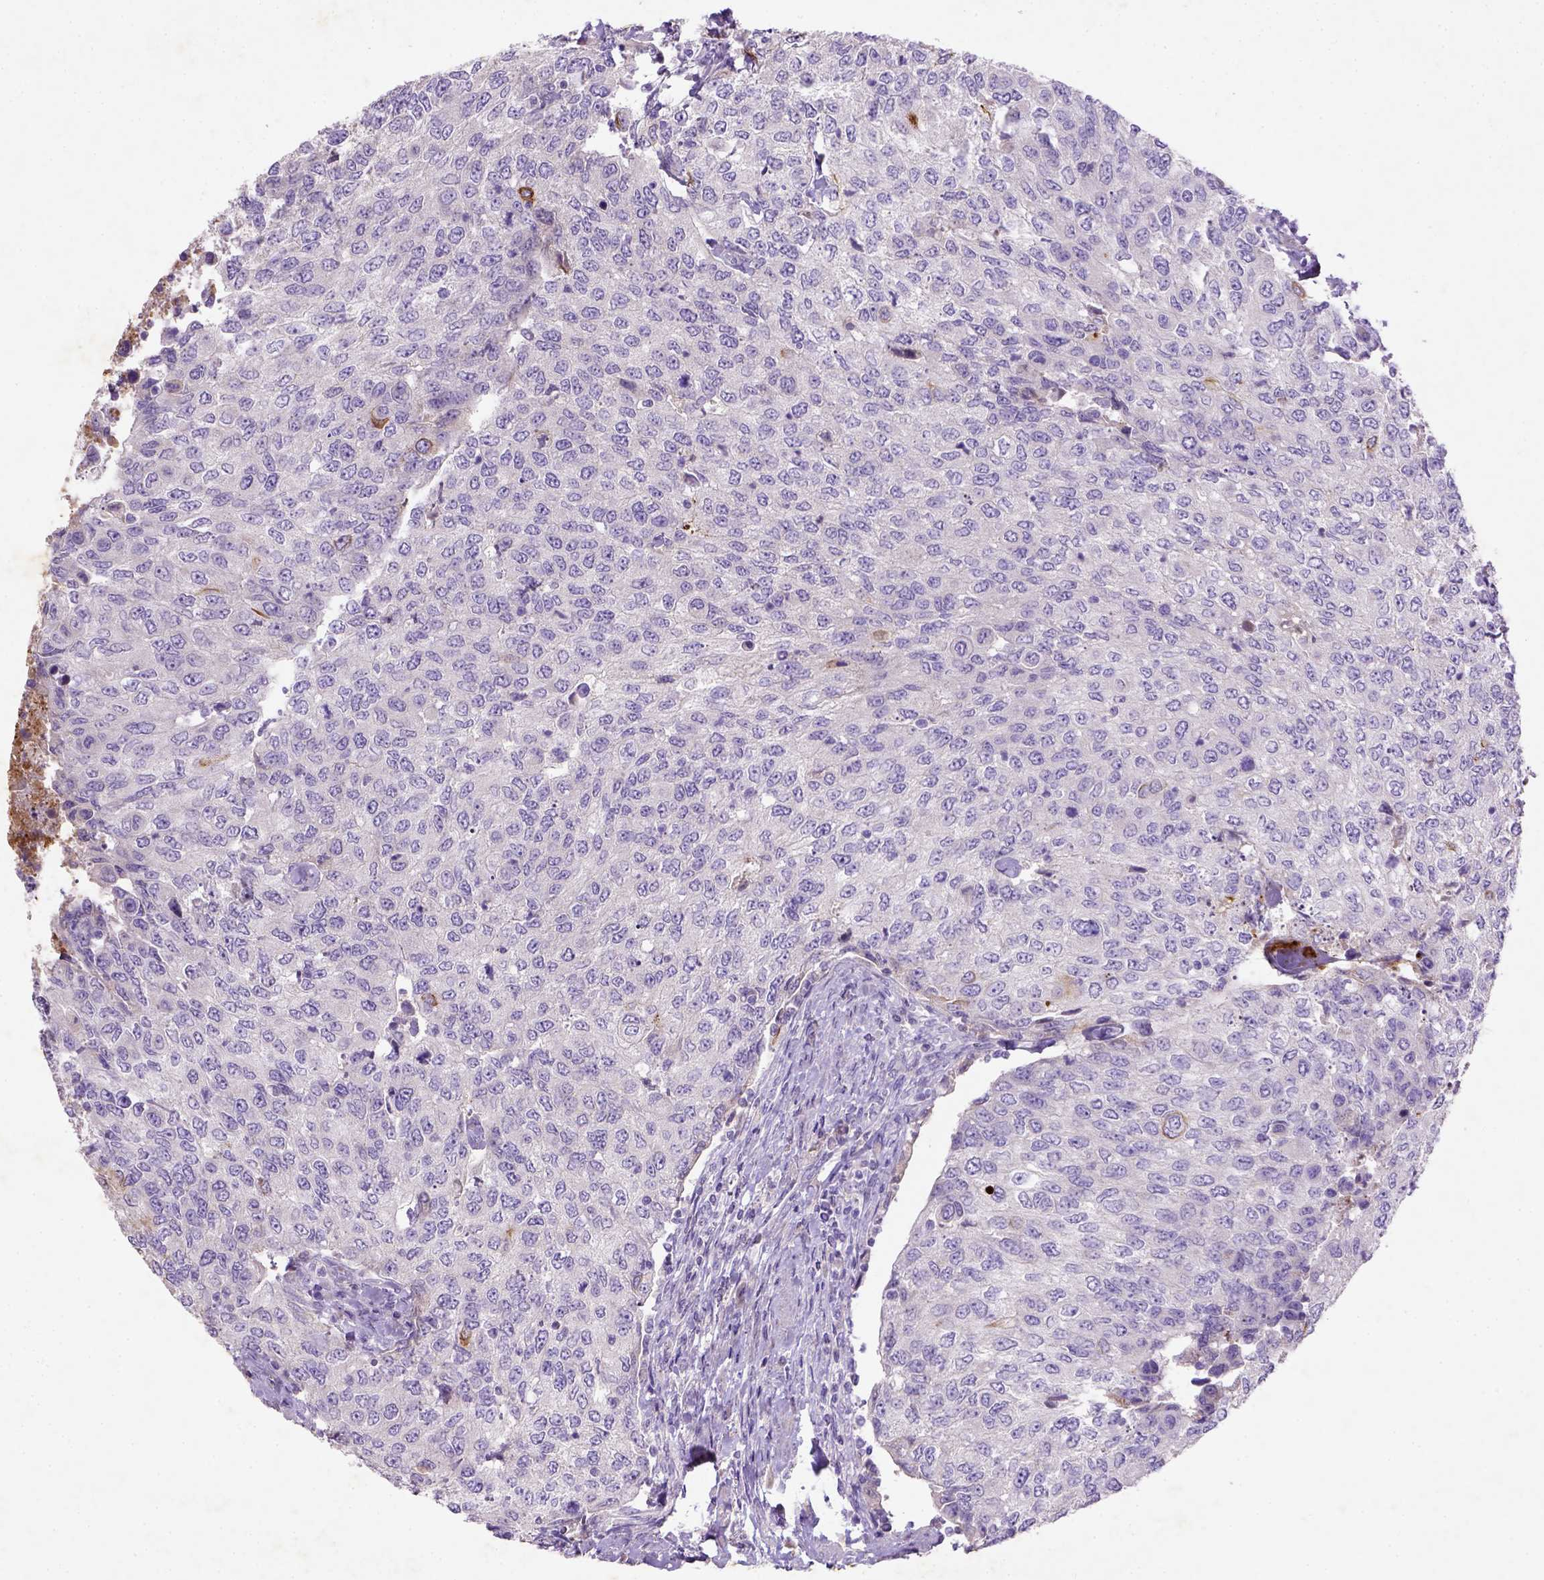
{"staining": {"intensity": "strong", "quantity": "<25%", "location": "cytoplasmic/membranous"}, "tissue": "urothelial cancer", "cell_type": "Tumor cells", "image_type": "cancer", "snomed": [{"axis": "morphology", "description": "Urothelial carcinoma, High grade"}, {"axis": "topography", "description": "Urinary bladder"}], "caption": "This is a photomicrograph of immunohistochemistry (IHC) staining of high-grade urothelial carcinoma, which shows strong expression in the cytoplasmic/membranous of tumor cells.", "gene": "NUDT2", "patient": {"sex": "female", "age": 78}}